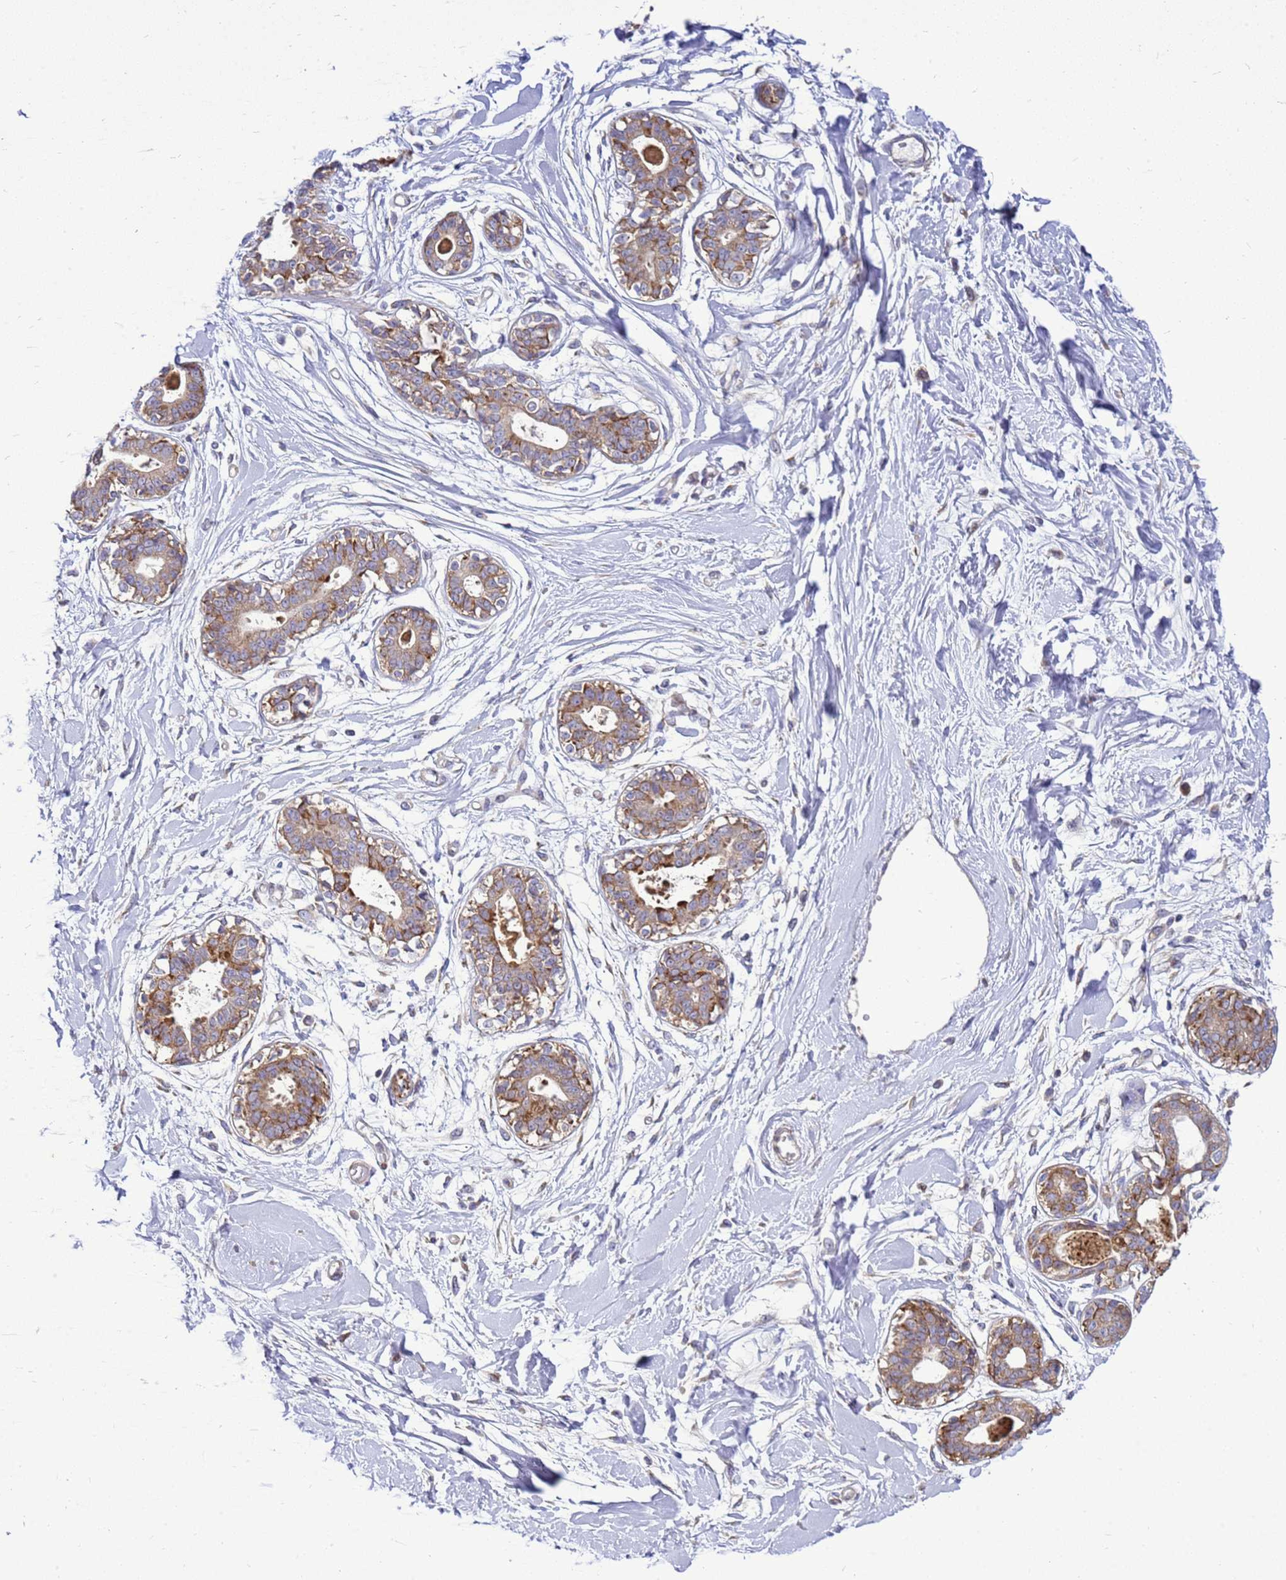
{"staining": {"intensity": "negative", "quantity": "none", "location": "none"}, "tissue": "breast", "cell_type": "Adipocytes", "image_type": "normal", "snomed": [{"axis": "morphology", "description": "Normal tissue, NOS"}, {"axis": "topography", "description": "Breast"}], "caption": "Immunohistochemical staining of benign breast shows no significant staining in adipocytes.", "gene": "MON1B", "patient": {"sex": "female", "age": 45}}